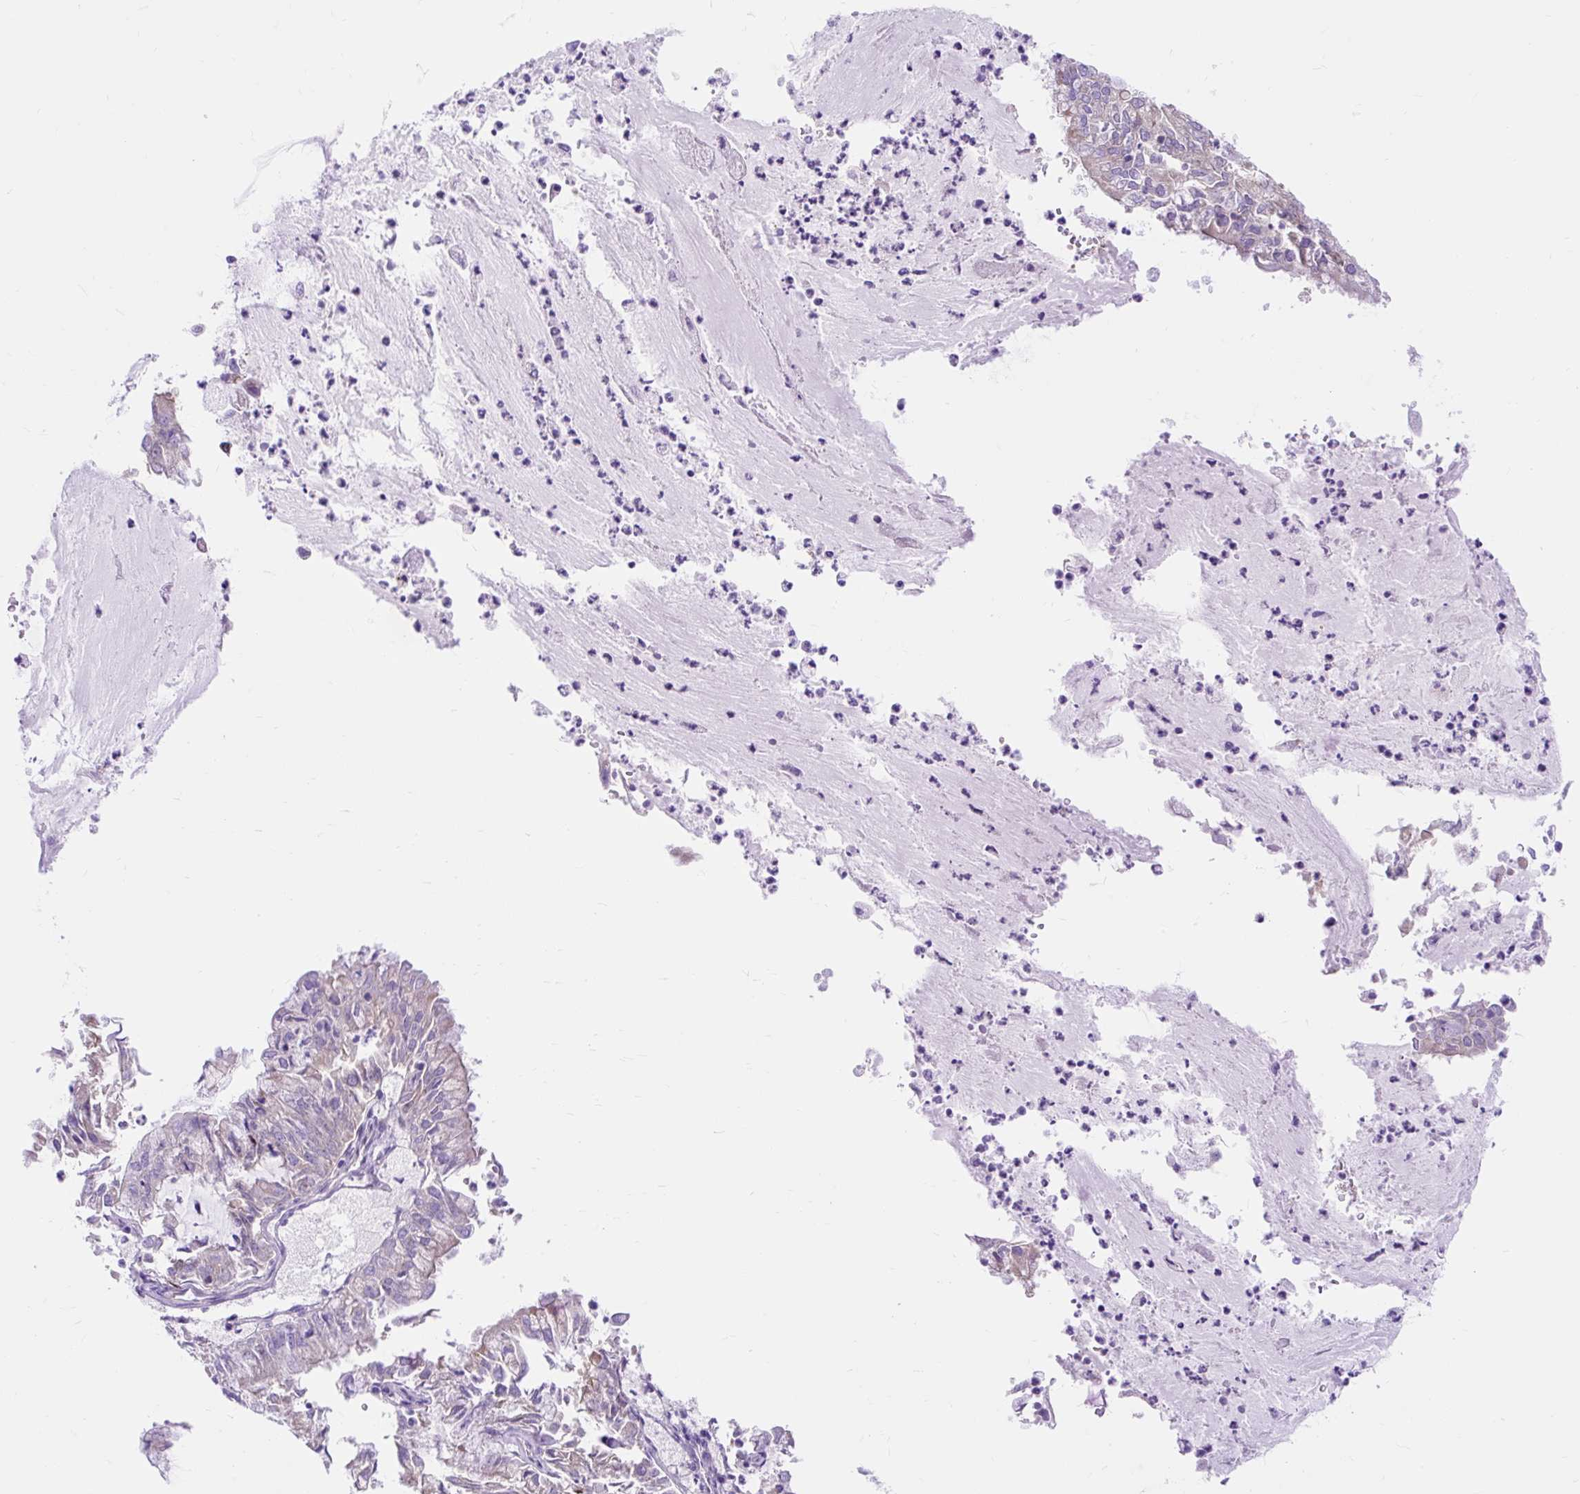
{"staining": {"intensity": "weak", "quantity": "<25%", "location": "cytoplasmic/membranous"}, "tissue": "endometrial cancer", "cell_type": "Tumor cells", "image_type": "cancer", "snomed": [{"axis": "morphology", "description": "Adenocarcinoma, NOS"}, {"axis": "topography", "description": "Endometrium"}], "caption": "DAB (3,3'-diaminobenzidine) immunohistochemical staining of endometrial cancer exhibits no significant staining in tumor cells.", "gene": "HIP1R", "patient": {"sex": "female", "age": 57}}